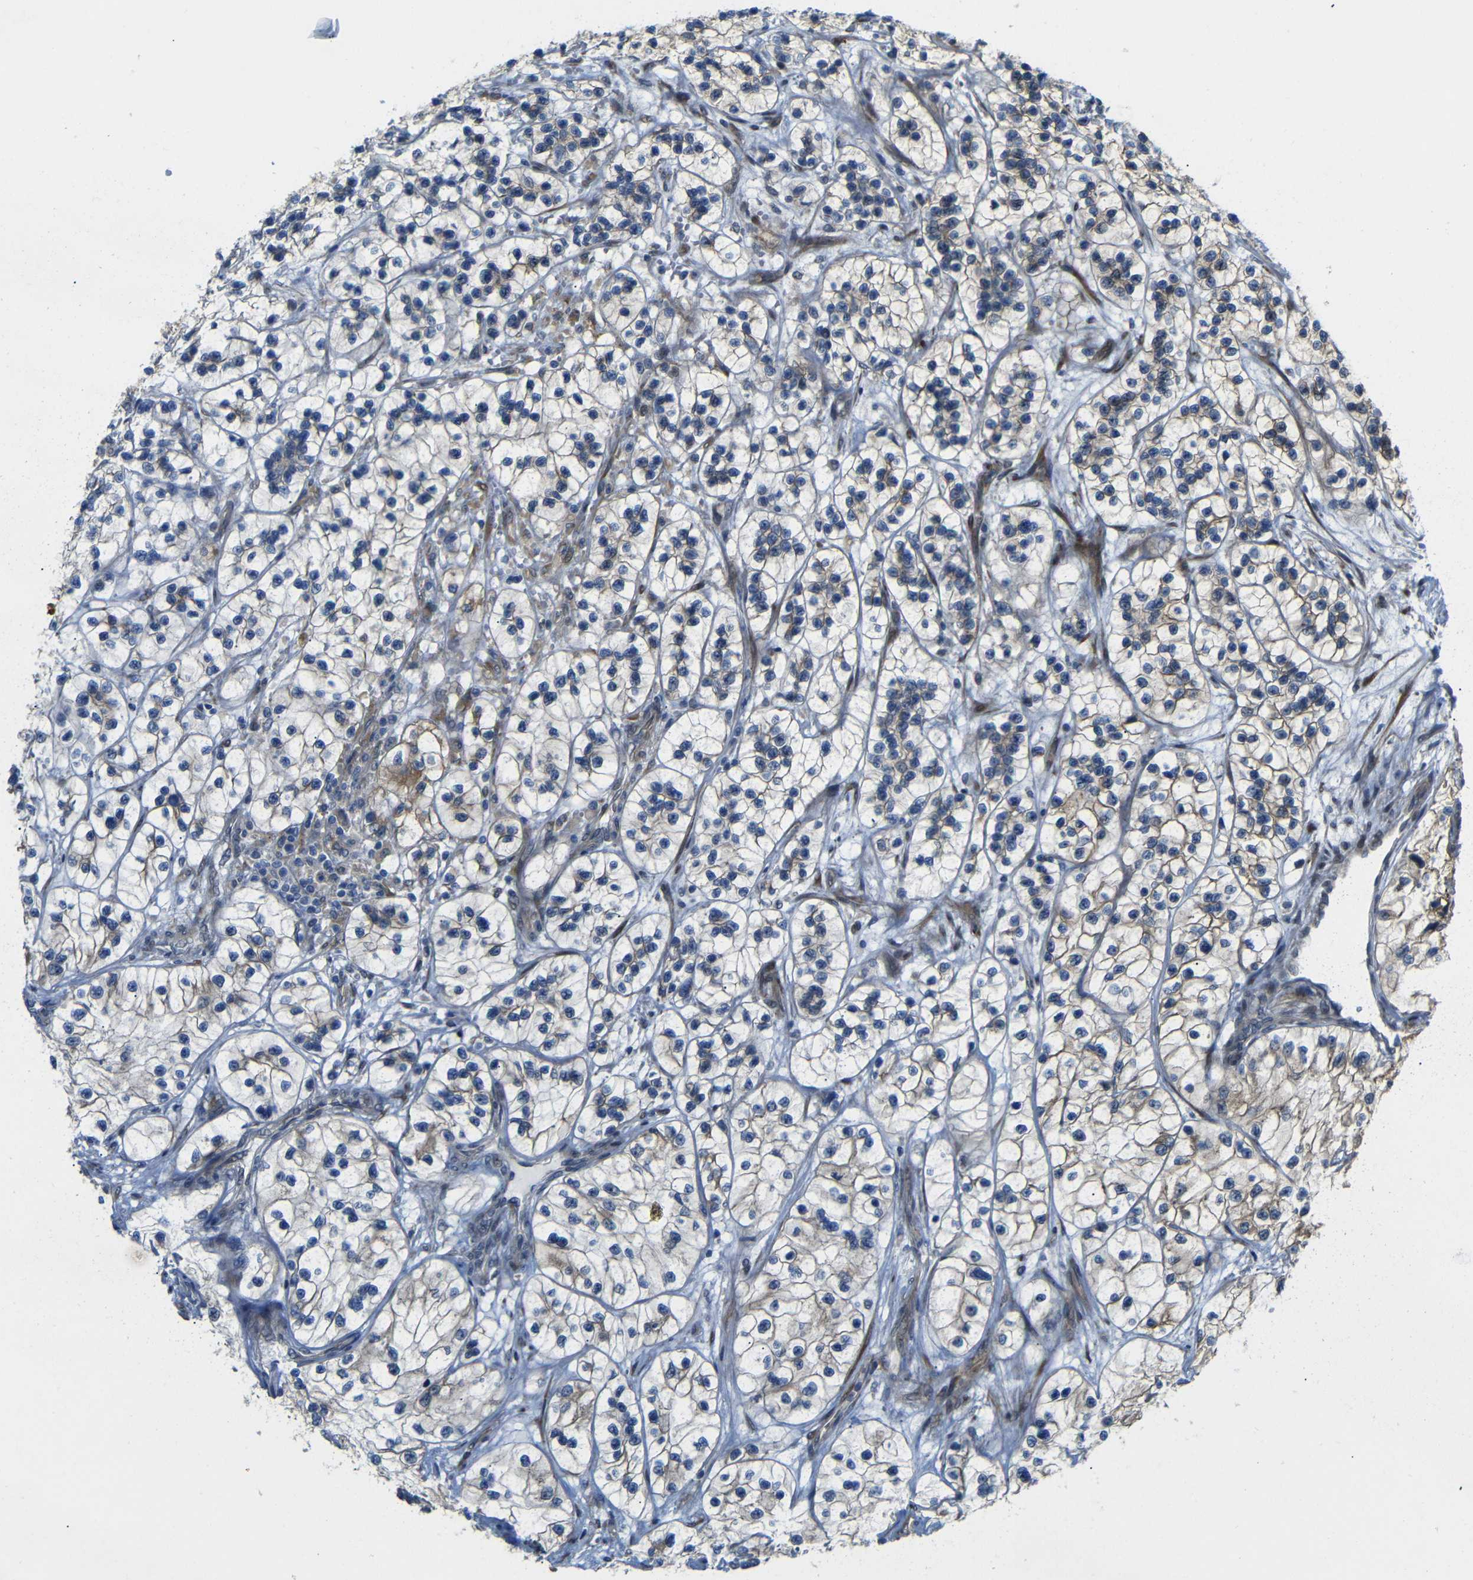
{"staining": {"intensity": "weak", "quantity": ">75%", "location": "cytoplasmic/membranous"}, "tissue": "renal cancer", "cell_type": "Tumor cells", "image_type": "cancer", "snomed": [{"axis": "morphology", "description": "Adenocarcinoma, NOS"}, {"axis": "topography", "description": "Kidney"}], "caption": "Renal cancer stained with DAB (3,3'-diaminobenzidine) immunohistochemistry shows low levels of weak cytoplasmic/membranous staining in approximately >75% of tumor cells.", "gene": "P3H2", "patient": {"sex": "female", "age": 57}}